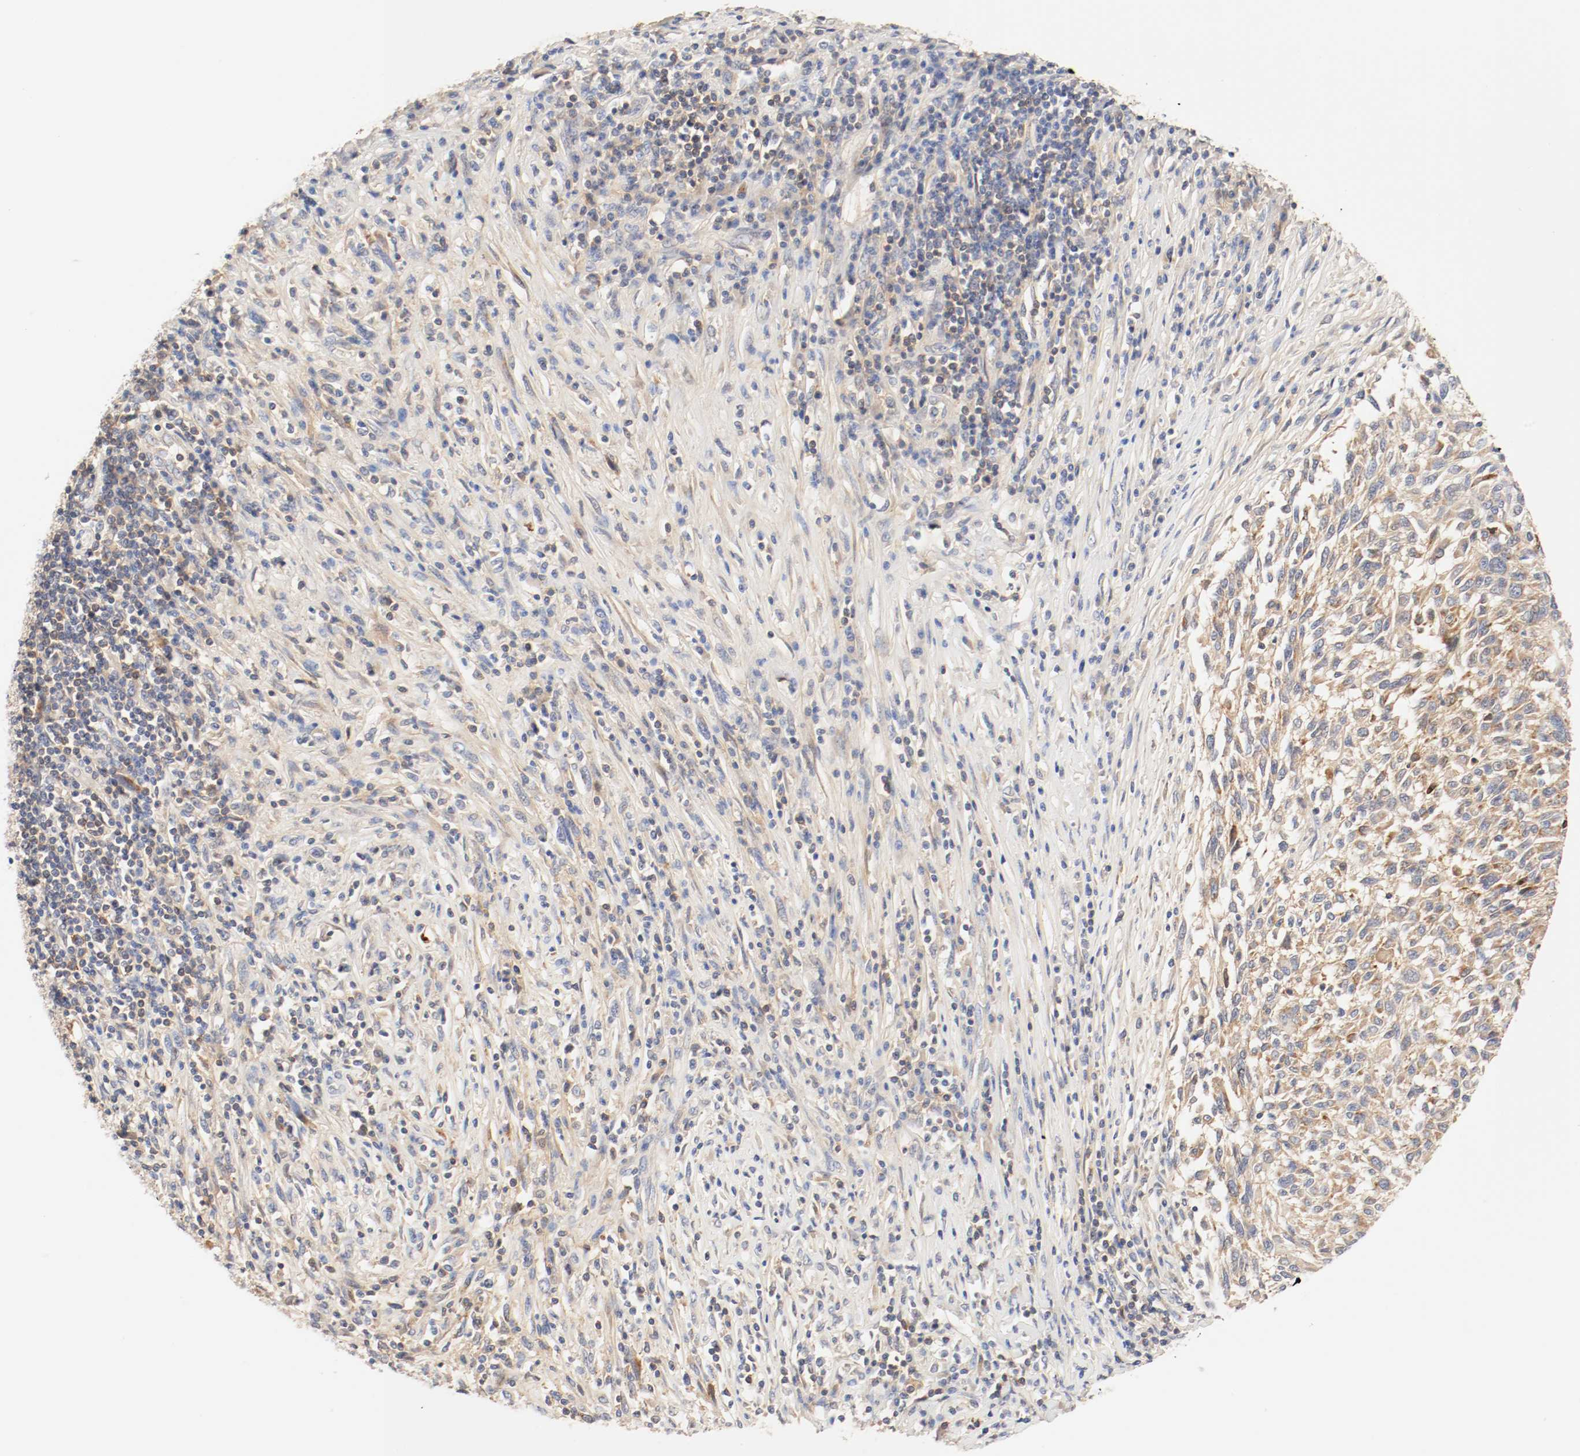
{"staining": {"intensity": "moderate", "quantity": ">75%", "location": "cytoplasmic/membranous"}, "tissue": "melanoma", "cell_type": "Tumor cells", "image_type": "cancer", "snomed": [{"axis": "morphology", "description": "Malignant melanoma, Metastatic site"}, {"axis": "topography", "description": "Lymph node"}], "caption": "The micrograph demonstrates staining of malignant melanoma (metastatic site), revealing moderate cytoplasmic/membranous protein staining (brown color) within tumor cells. (Brightfield microscopy of DAB IHC at high magnification).", "gene": "GIT1", "patient": {"sex": "male", "age": 61}}